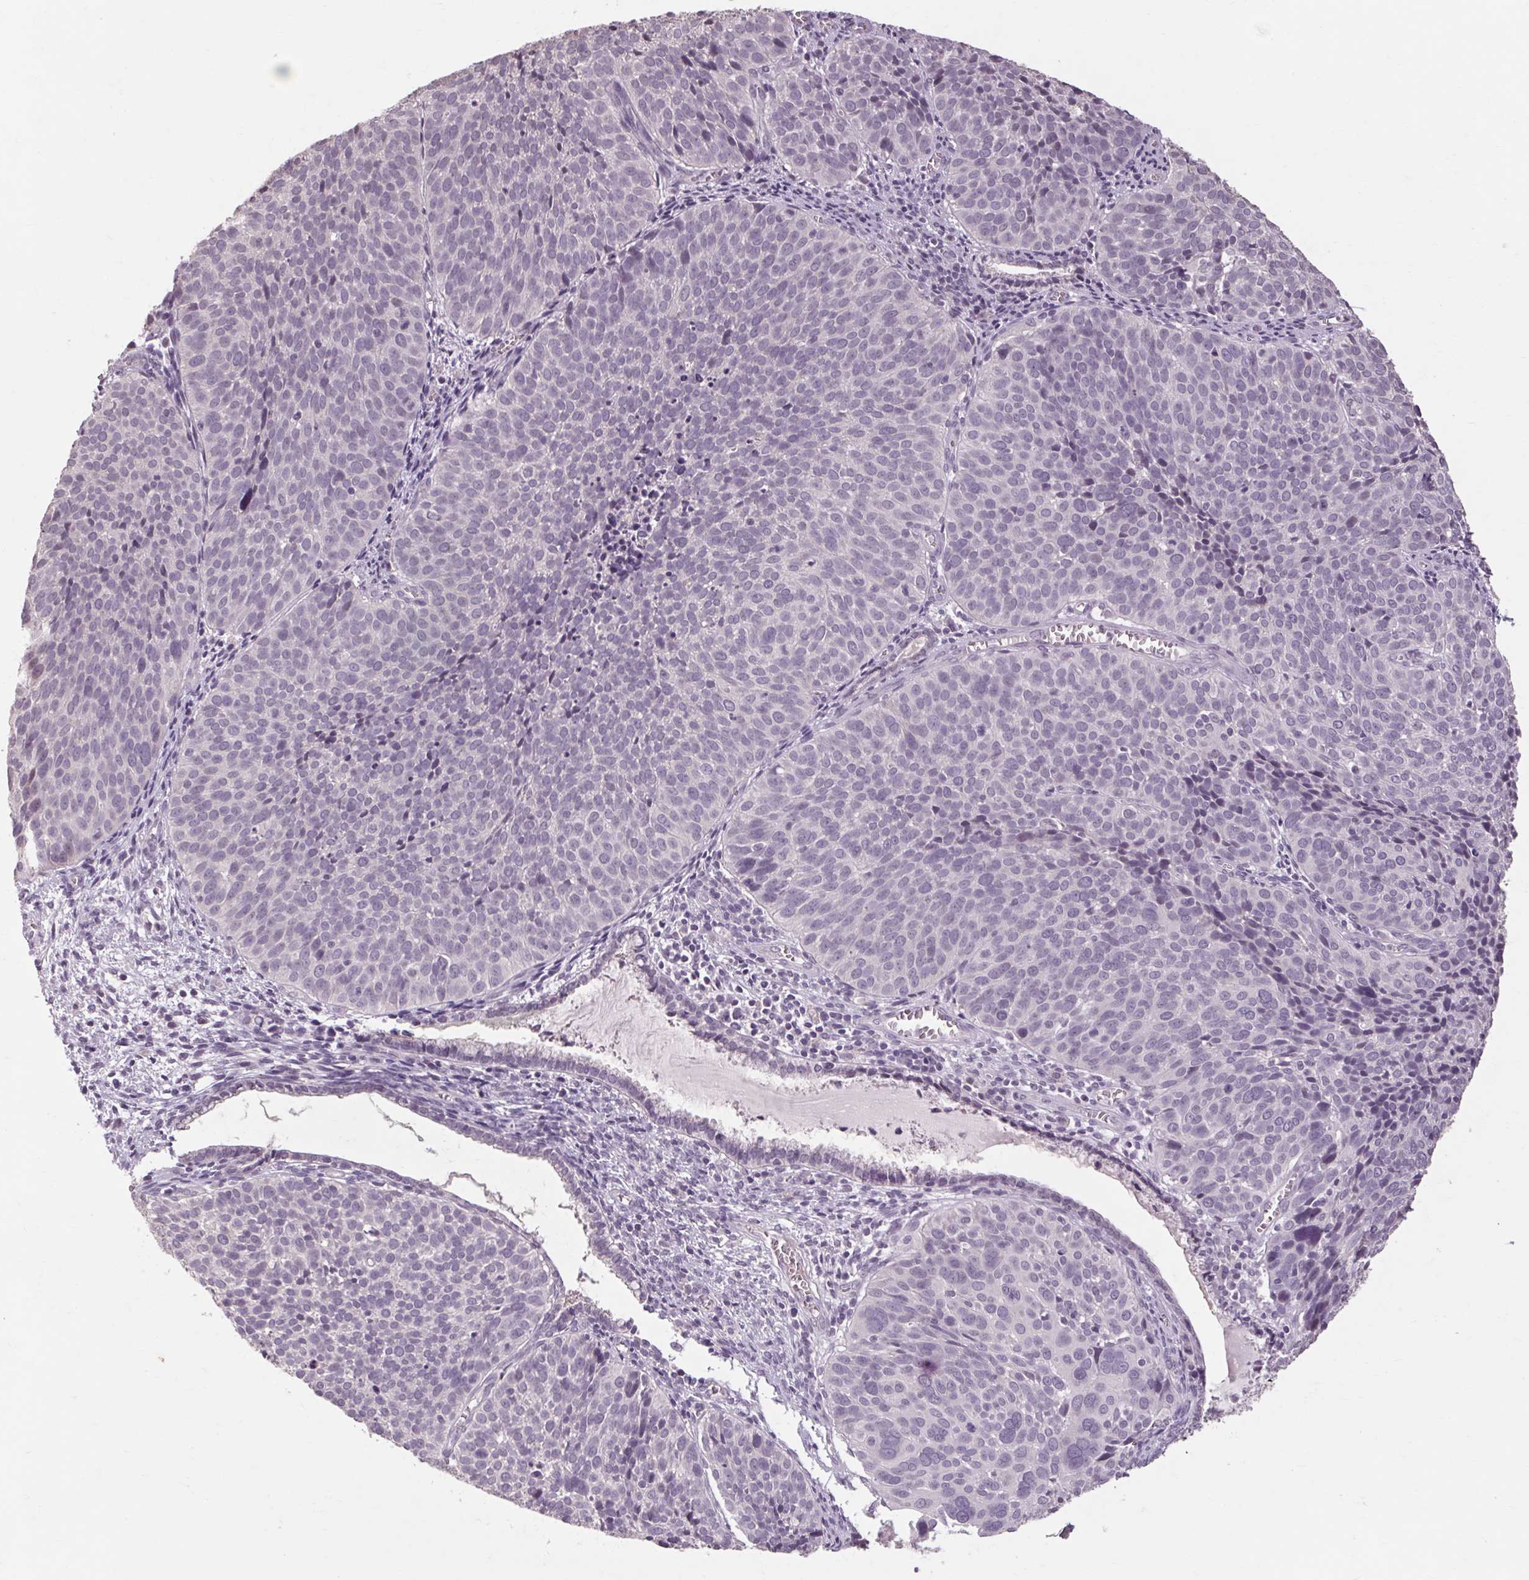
{"staining": {"intensity": "negative", "quantity": "none", "location": "none"}, "tissue": "cervical cancer", "cell_type": "Tumor cells", "image_type": "cancer", "snomed": [{"axis": "morphology", "description": "Squamous cell carcinoma, NOS"}, {"axis": "topography", "description": "Cervix"}], "caption": "Image shows no significant protein expression in tumor cells of cervical cancer (squamous cell carcinoma).", "gene": "POMC", "patient": {"sex": "female", "age": 39}}